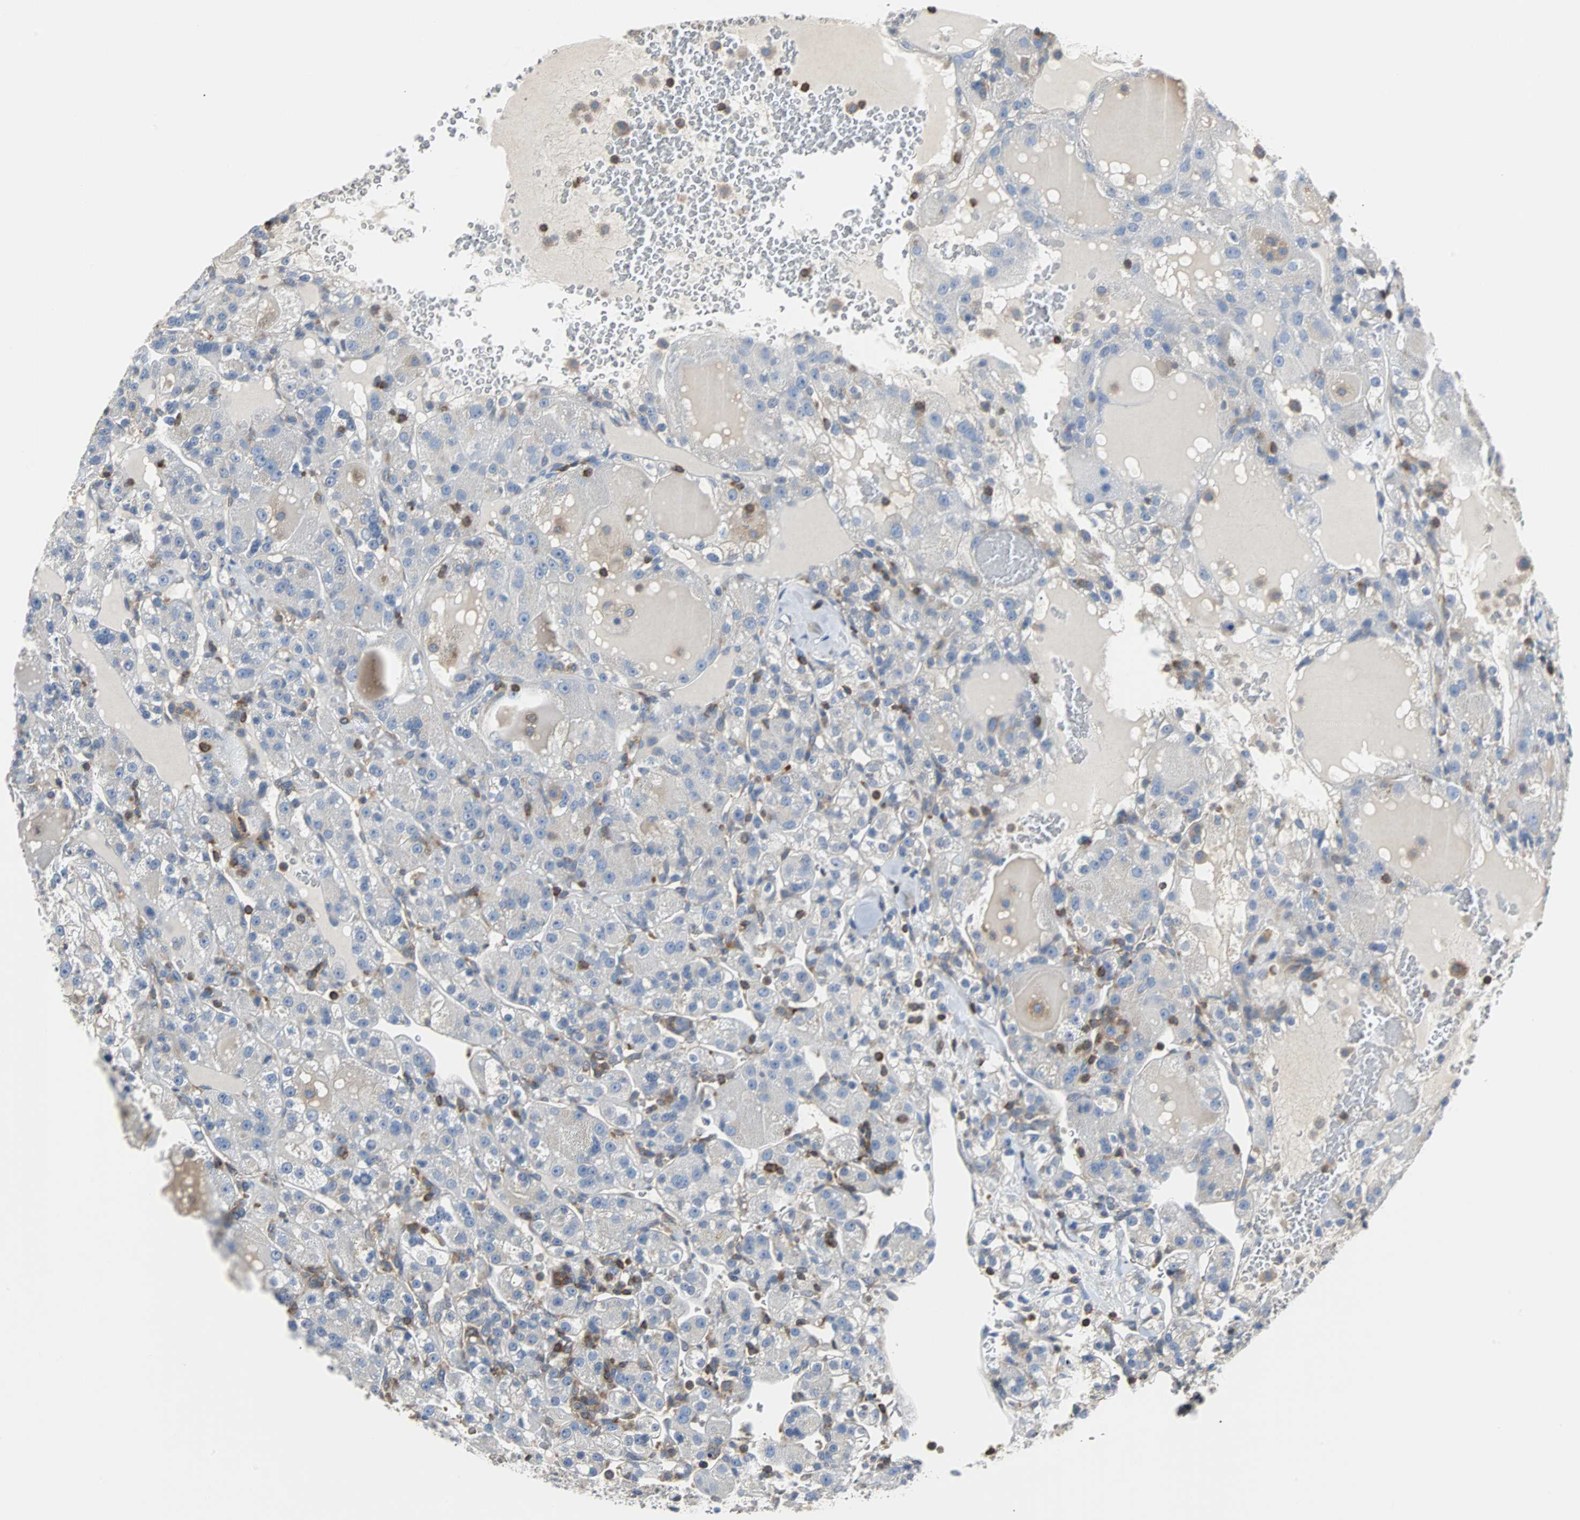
{"staining": {"intensity": "negative", "quantity": "none", "location": "none"}, "tissue": "renal cancer", "cell_type": "Tumor cells", "image_type": "cancer", "snomed": [{"axis": "morphology", "description": "Normal tissue, NOS"}, {"axis": "morphology", "description": "Adenocarcinoma, NOS"}, {"axis": "topography", "description": "Kidney"}], "caption": "Renal cancer was stained to show a protein in brown. There is no significant expression in tumor cells.", "gene": "TSC22D4", "patient": {"sex": "male", "age": 61}}